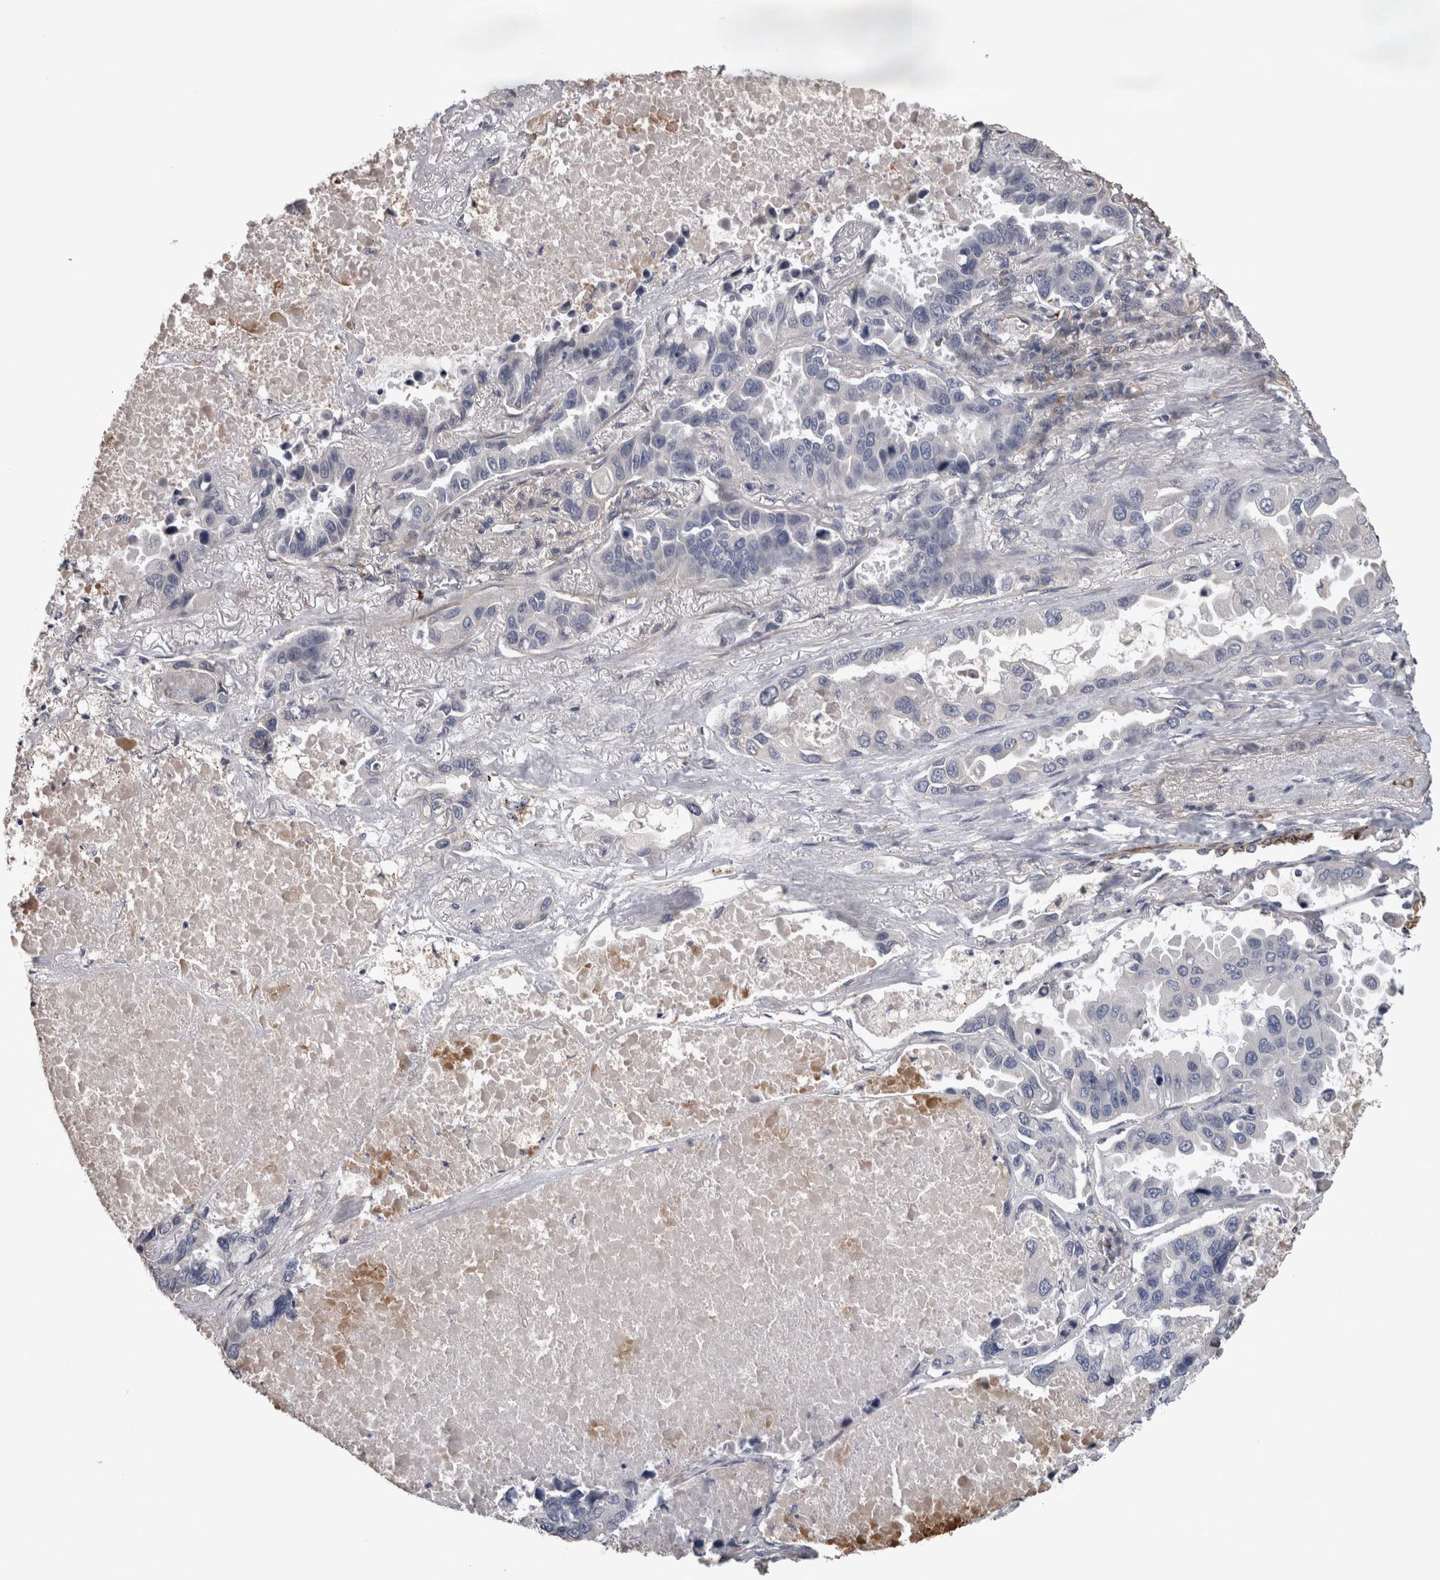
{"staining": {"intensity": "negative", "quantity": "none", "location": "none"}, "tissue": "lung cancer", "cell_type": "Tumor cells", "image_type": "cancer", "snomed": [{"axis": "morphology", "description": "Adenocarcinoma, NOS"}, {"axis": "topography", "description": "Lung"}], "caption": "Lung cancer (adenocarcinoma) was stained to show a protein in brown. There is no significant expression in tumor cells.", "gene": "STC1", "patient": {"sex": "male", "age": 64}}